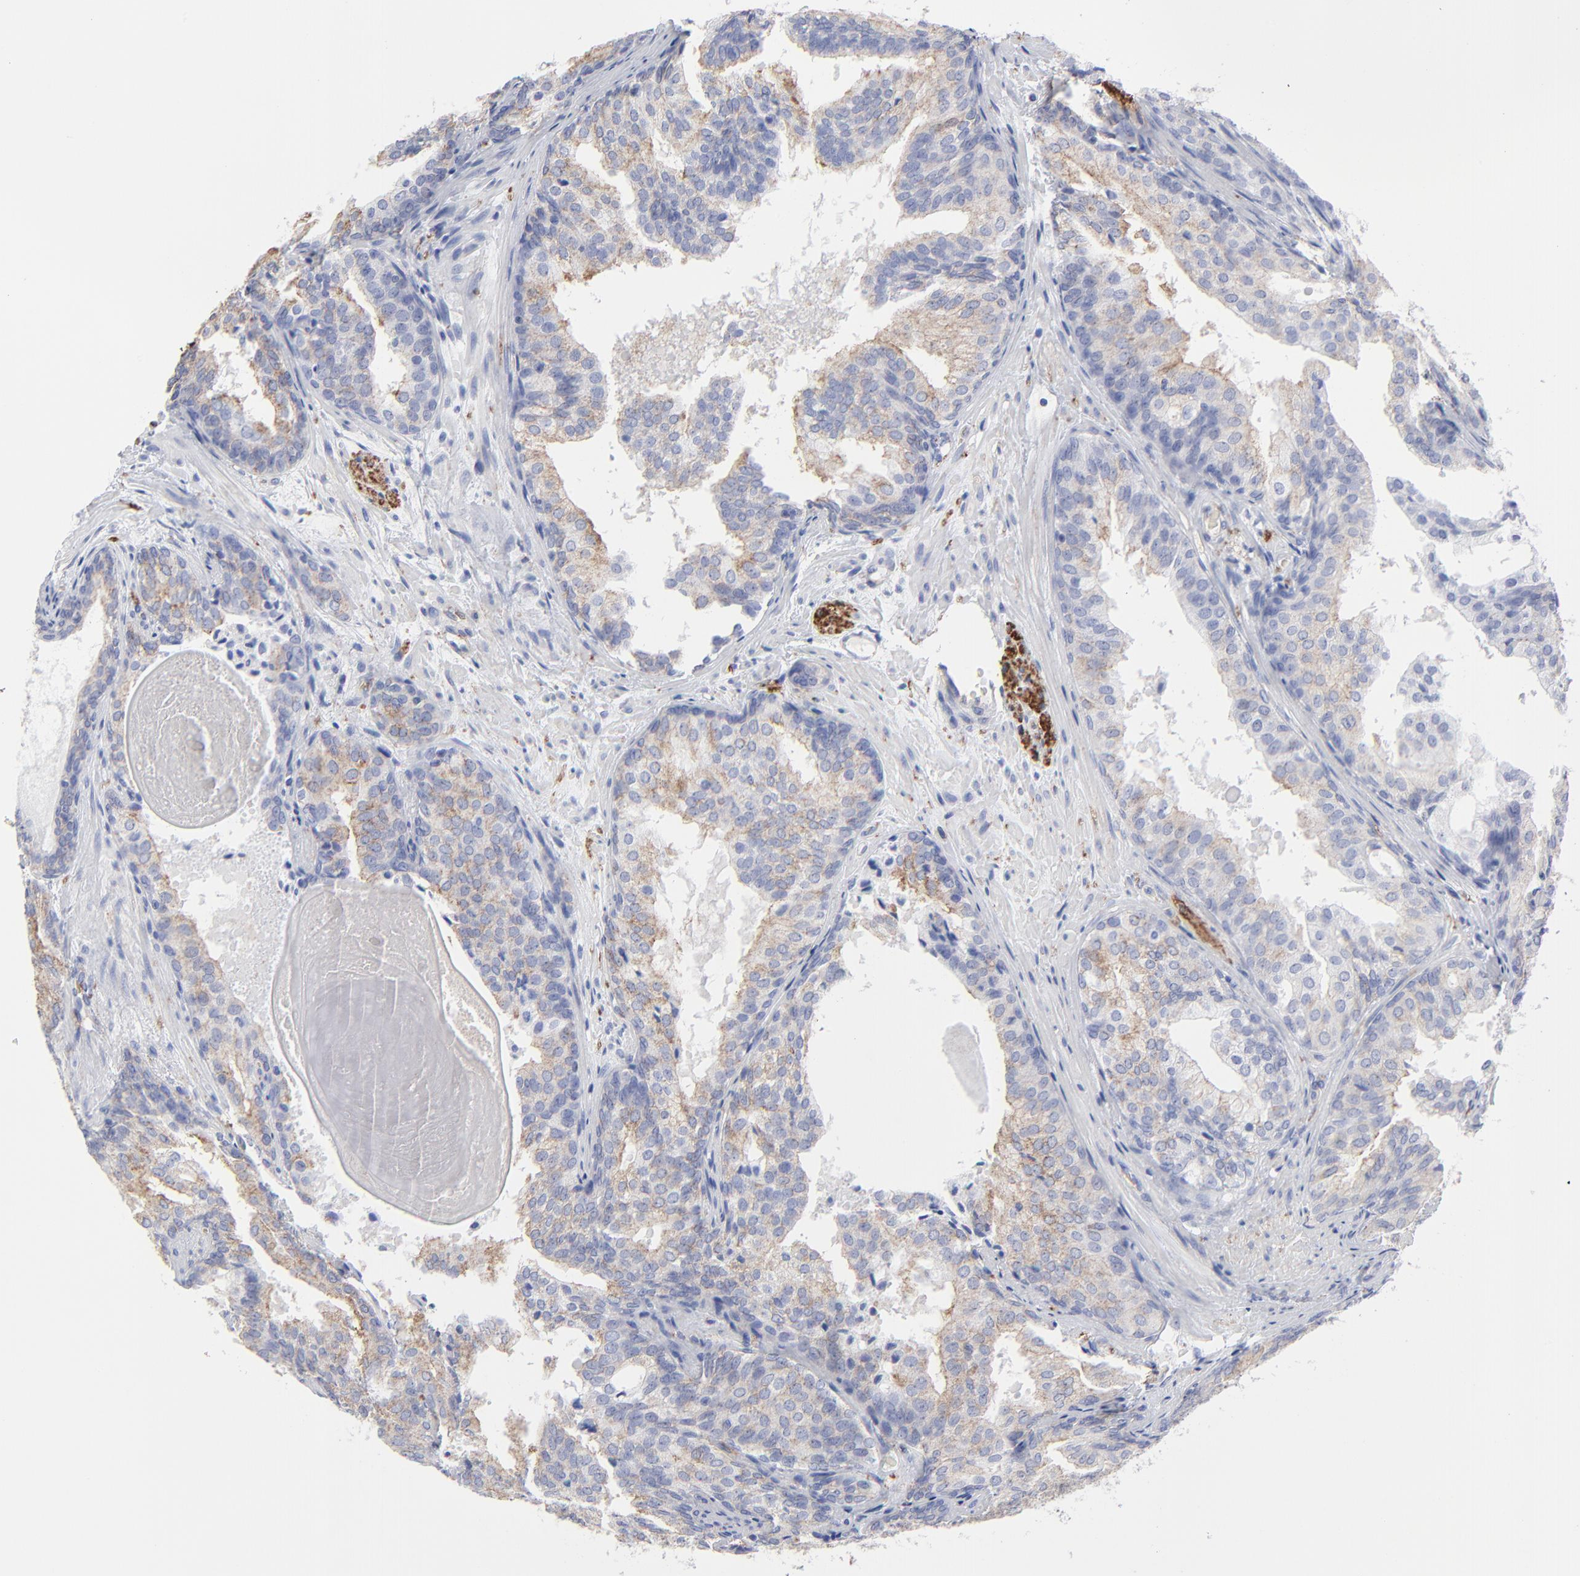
{"staining": {"intensity": "weak", "quantity": "25%-75%", "location": "cytoplasmic/membranous"}, "tissue": "prostate cancer", "cell_type": "Tumor cells", "image_type": "cancer", "snomed": [{"axis": "morphology", "description": "Adenocarcinoma, Low grade"}, {"axis": "topography", "description": "Prostate"}], "caption": "Immunohistochemistry (IHC) micrograph of prostate cancer (low-grade adenocarcinoma) stained for a protein (brown), which exhibits low levels of weak cytoplasmic/membranous expression in about 25%-75% of tumor cells.", "gene": "CNTN3", "patient": {"sex": "male", "age": 69}}